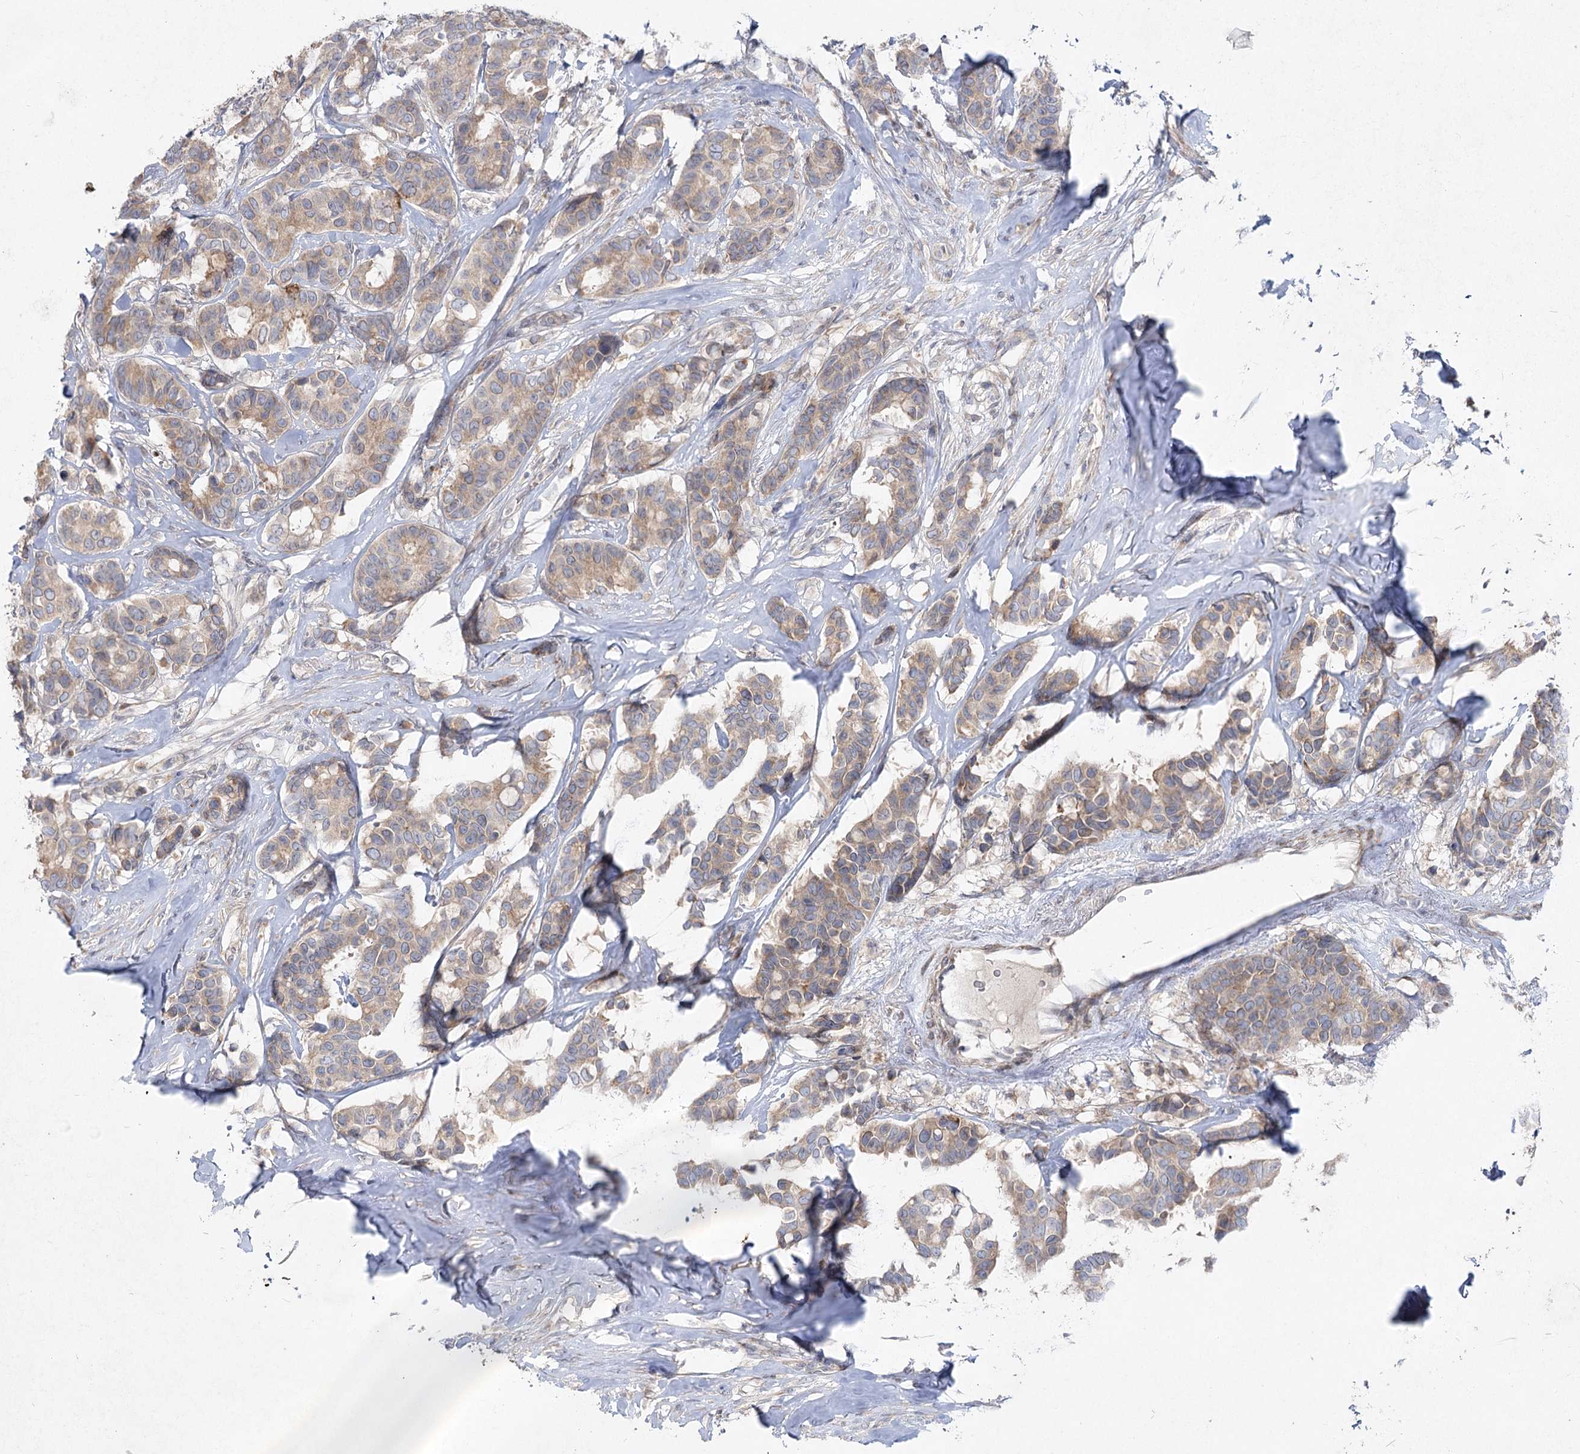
{"staining": {"intensity": "moderate", "quantity": ">75%", "location": "cytoplasmic/membranous"}, "tissue": "breast cancer", "cell_type": "Tumor cells", "image_type": "cancer", "snomed": [{"axis": "morphology", "description": "Duct carcinoma"}, {"axis": "topography", "description": "Breast"}], "caption": "Breast cancer stained for a protein shows moderate cytoplasmic/membranous positivity in tumor cells.", "gene": "SH3BP5L", "patient": {"sex": "female", "age": 87}}